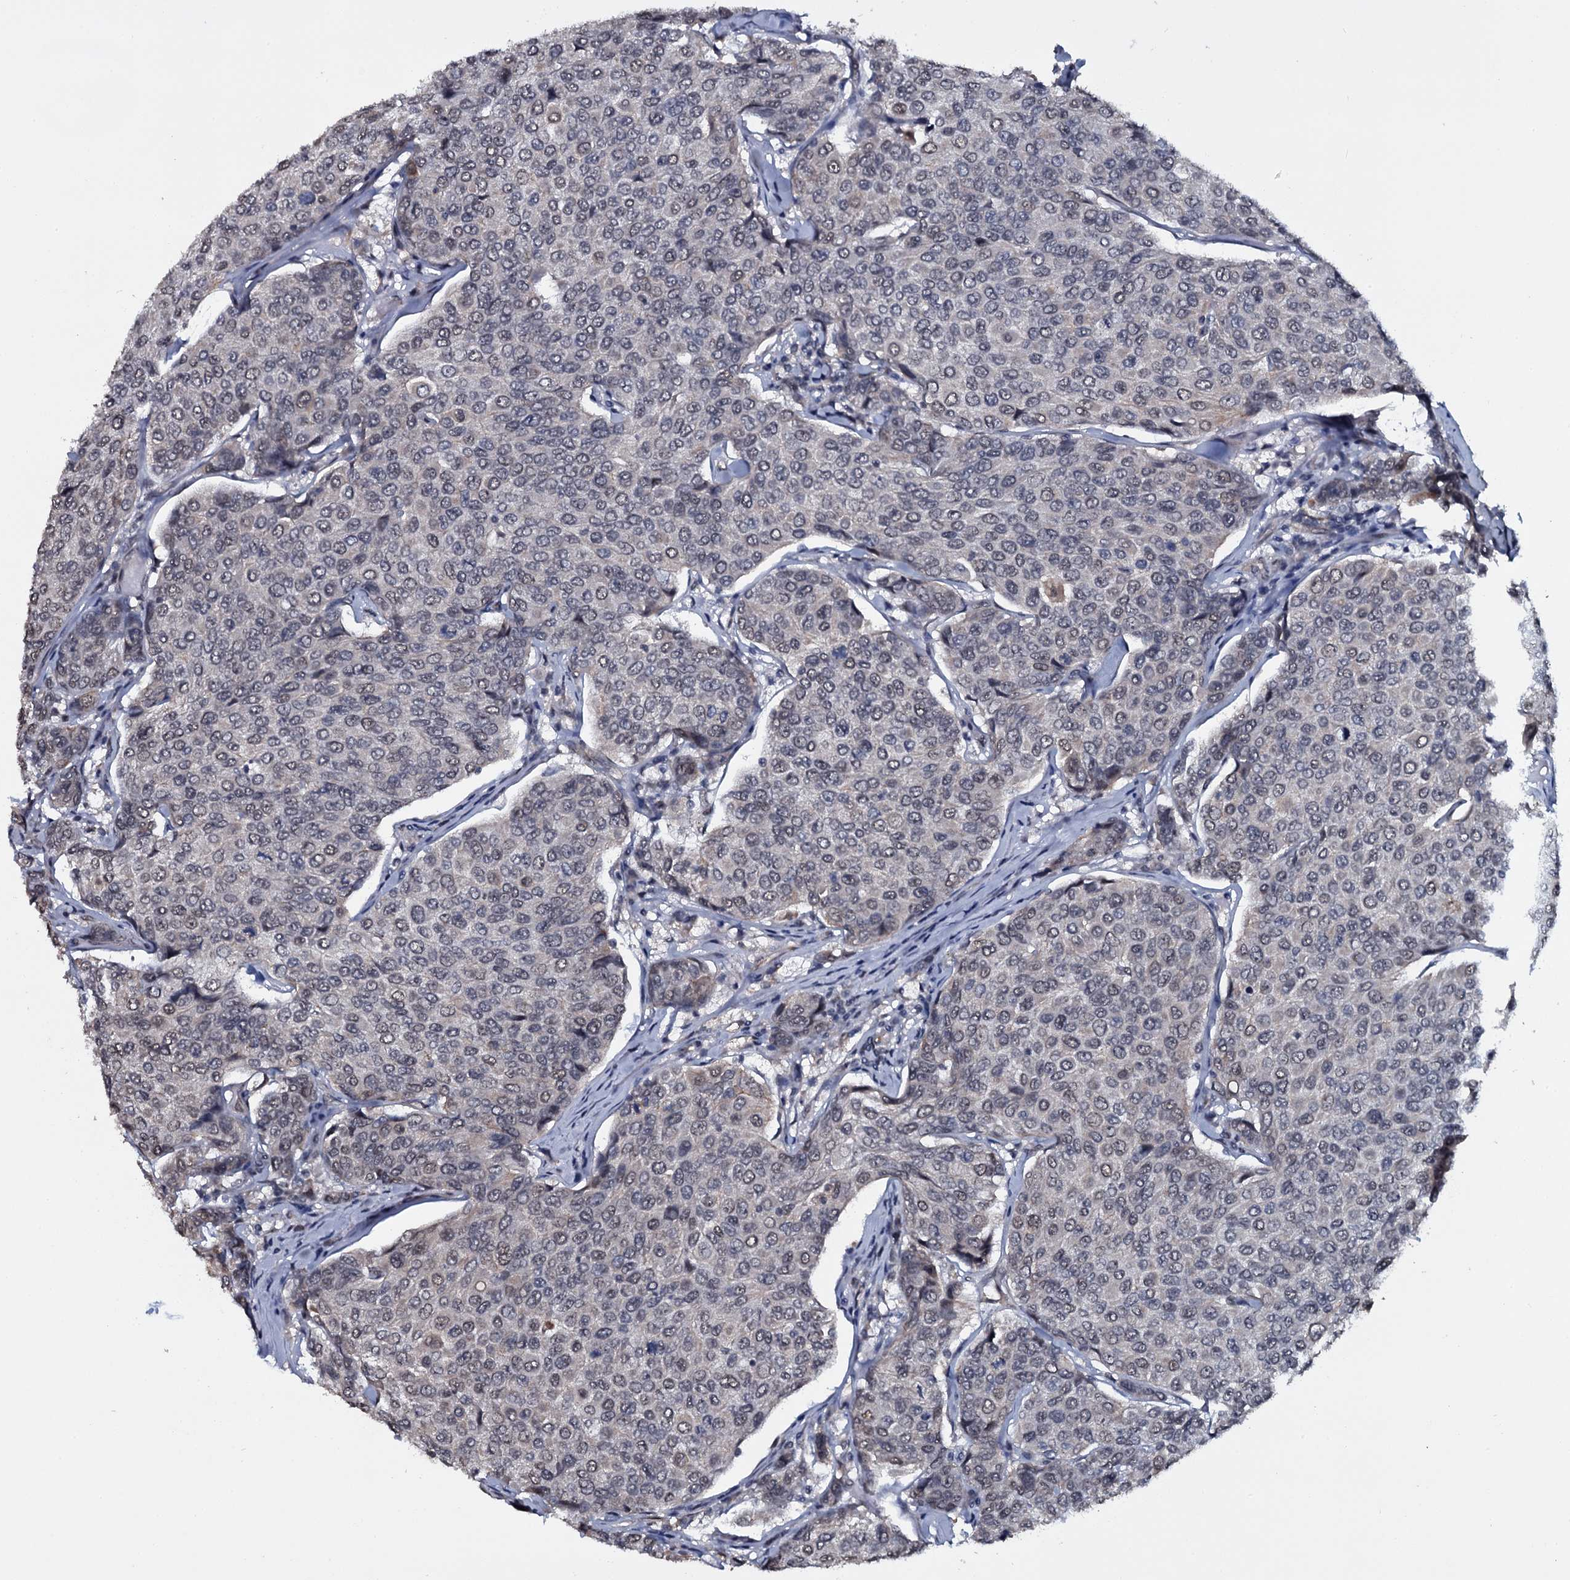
{"staining": {"intensity": "weak", "quantity": "<25%", "location": "nuclear"}, "tissue": "breast cancer", "cell_type": "Tumor cells", "image_type": "cancer", "snomed": [{"axis": "morphology", "description": "Duct carcinoma"}, {"axis": "topography", "description": "Breast"}], "caption": "A high-resolution photomicrograph shows immunohistochemistry staining of invasive ductal carcinoma (breast), which demonstrates no significant positivity in tumor cells. (Immunohistochemistry (ihc), brightfield microscopy, high magnification).", "gene": "SH2D4B", "patient": {"sex": "female", "age": 55}}